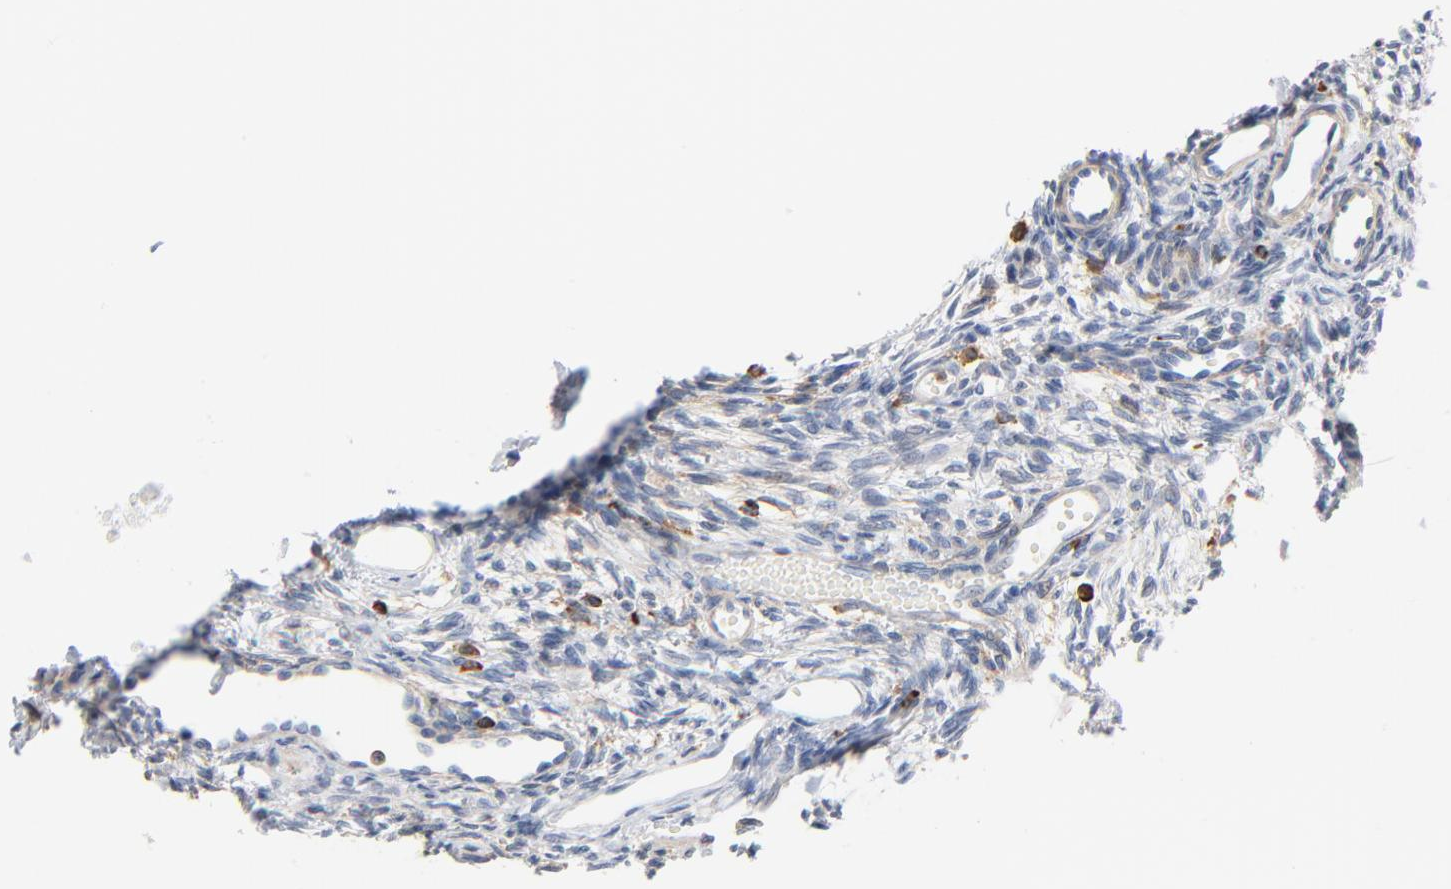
{"staining": {"intensity": "negative", "quantity": "none", "location": "none"}, "tissue": "ovary", "cell_type": "Ovarian stroma cells", "image_type": "normal", "snomed": [{"axis": "morphology", "description": "Normal tissue, NOS"}, {"axis": "topography", "description": "Ovary"}], "caption": "High power microscopy histopathology image of an IHC photomicrograph of benign ovary, revealing no significant staining in ovarian stroma cells. (DAB immunohistochemistry, high magnification).", "gene": "SH3KBP1", "patient": {"sex": "female", "age": 33}}